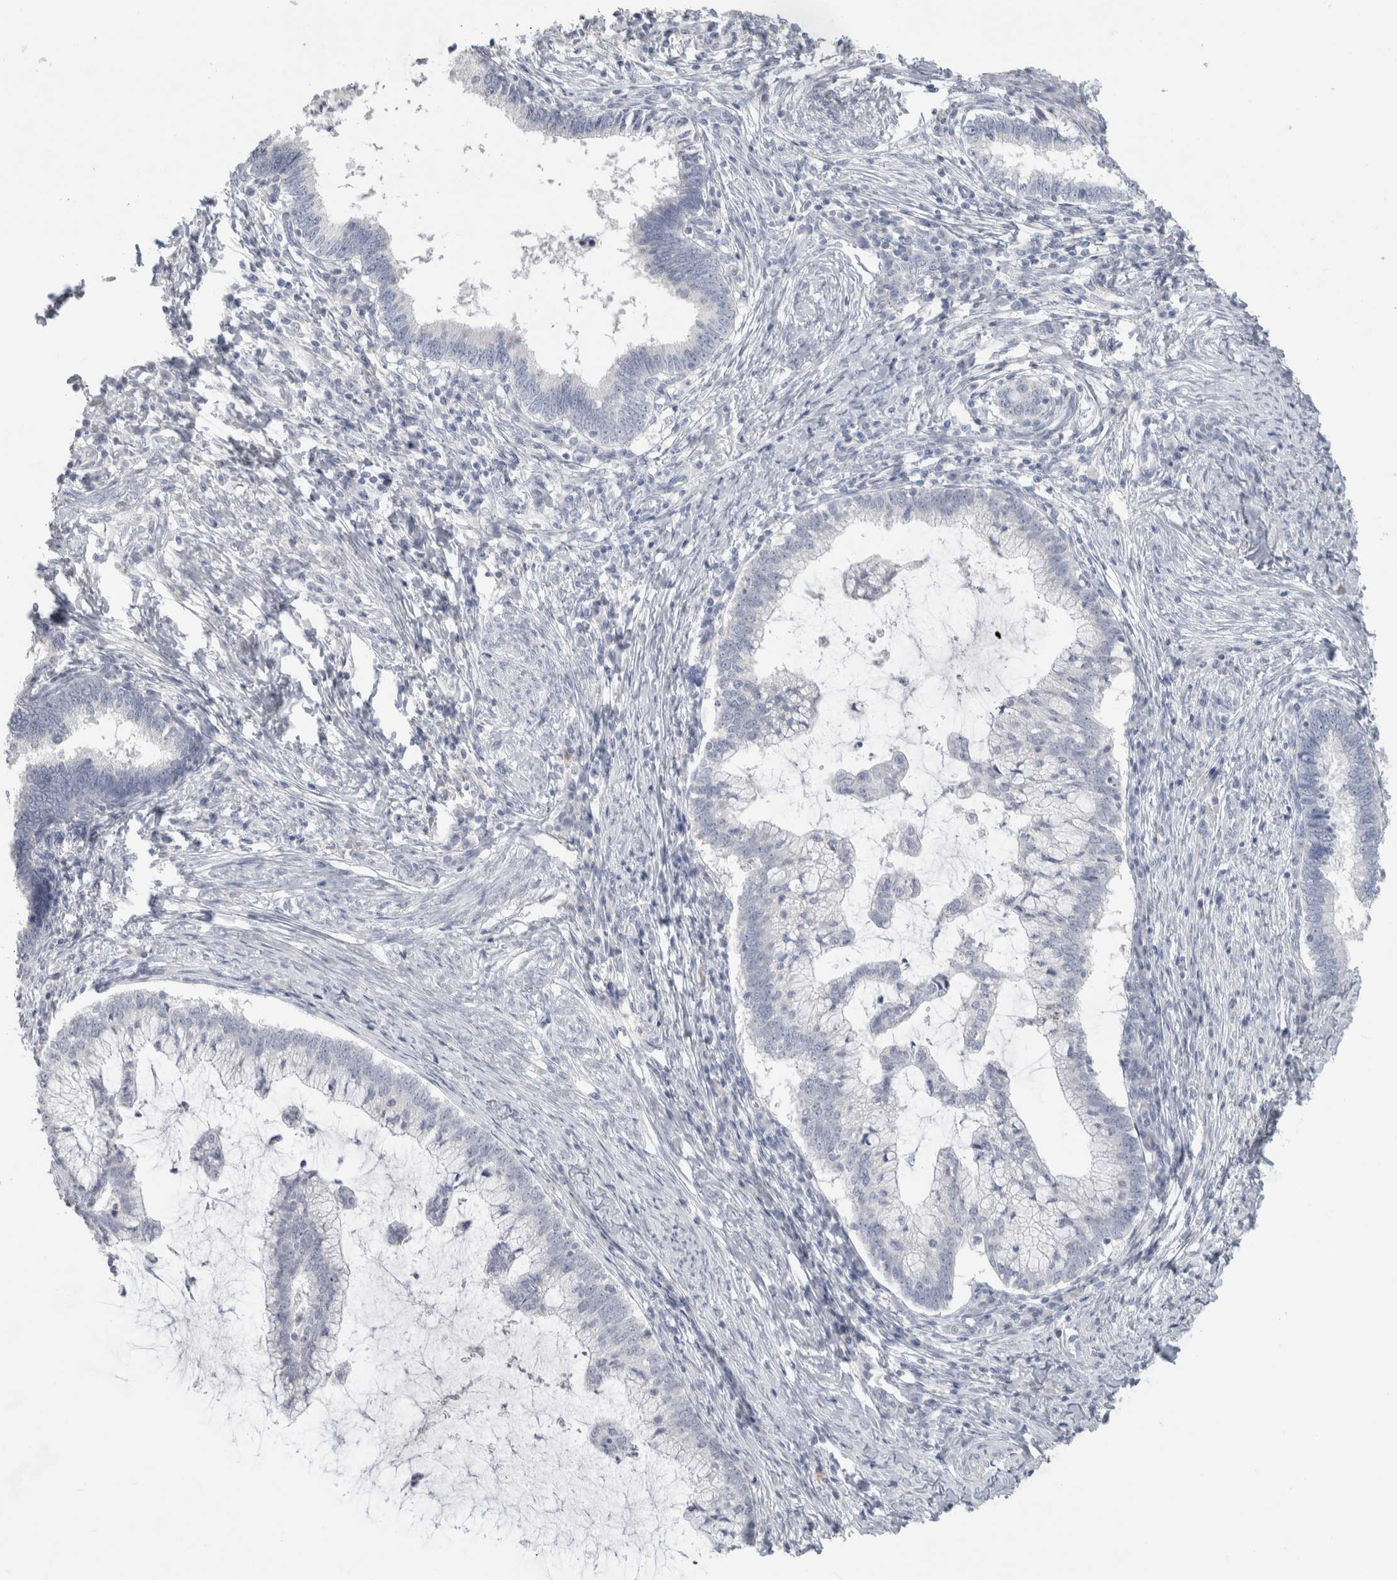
{"staining": {"intensity": "negative", "quantity": "none", "location": "none"}, "tissue": "cervical cancer", "cell_type": "Tumor cells", "image_type": "cancer", "snomed": [{"axis": "morphology", "description": "Adenocarcinoma, NOS"}, {"axis": "topography", "description": "Cervix"}], "caption": "IHC image of adenocarcinoma (cervical) stained for a protein (brown), which exhibits no staining in tumor cells.", "gene": "SLC6A1", "patient": {"sex": "female", "age": 36}}